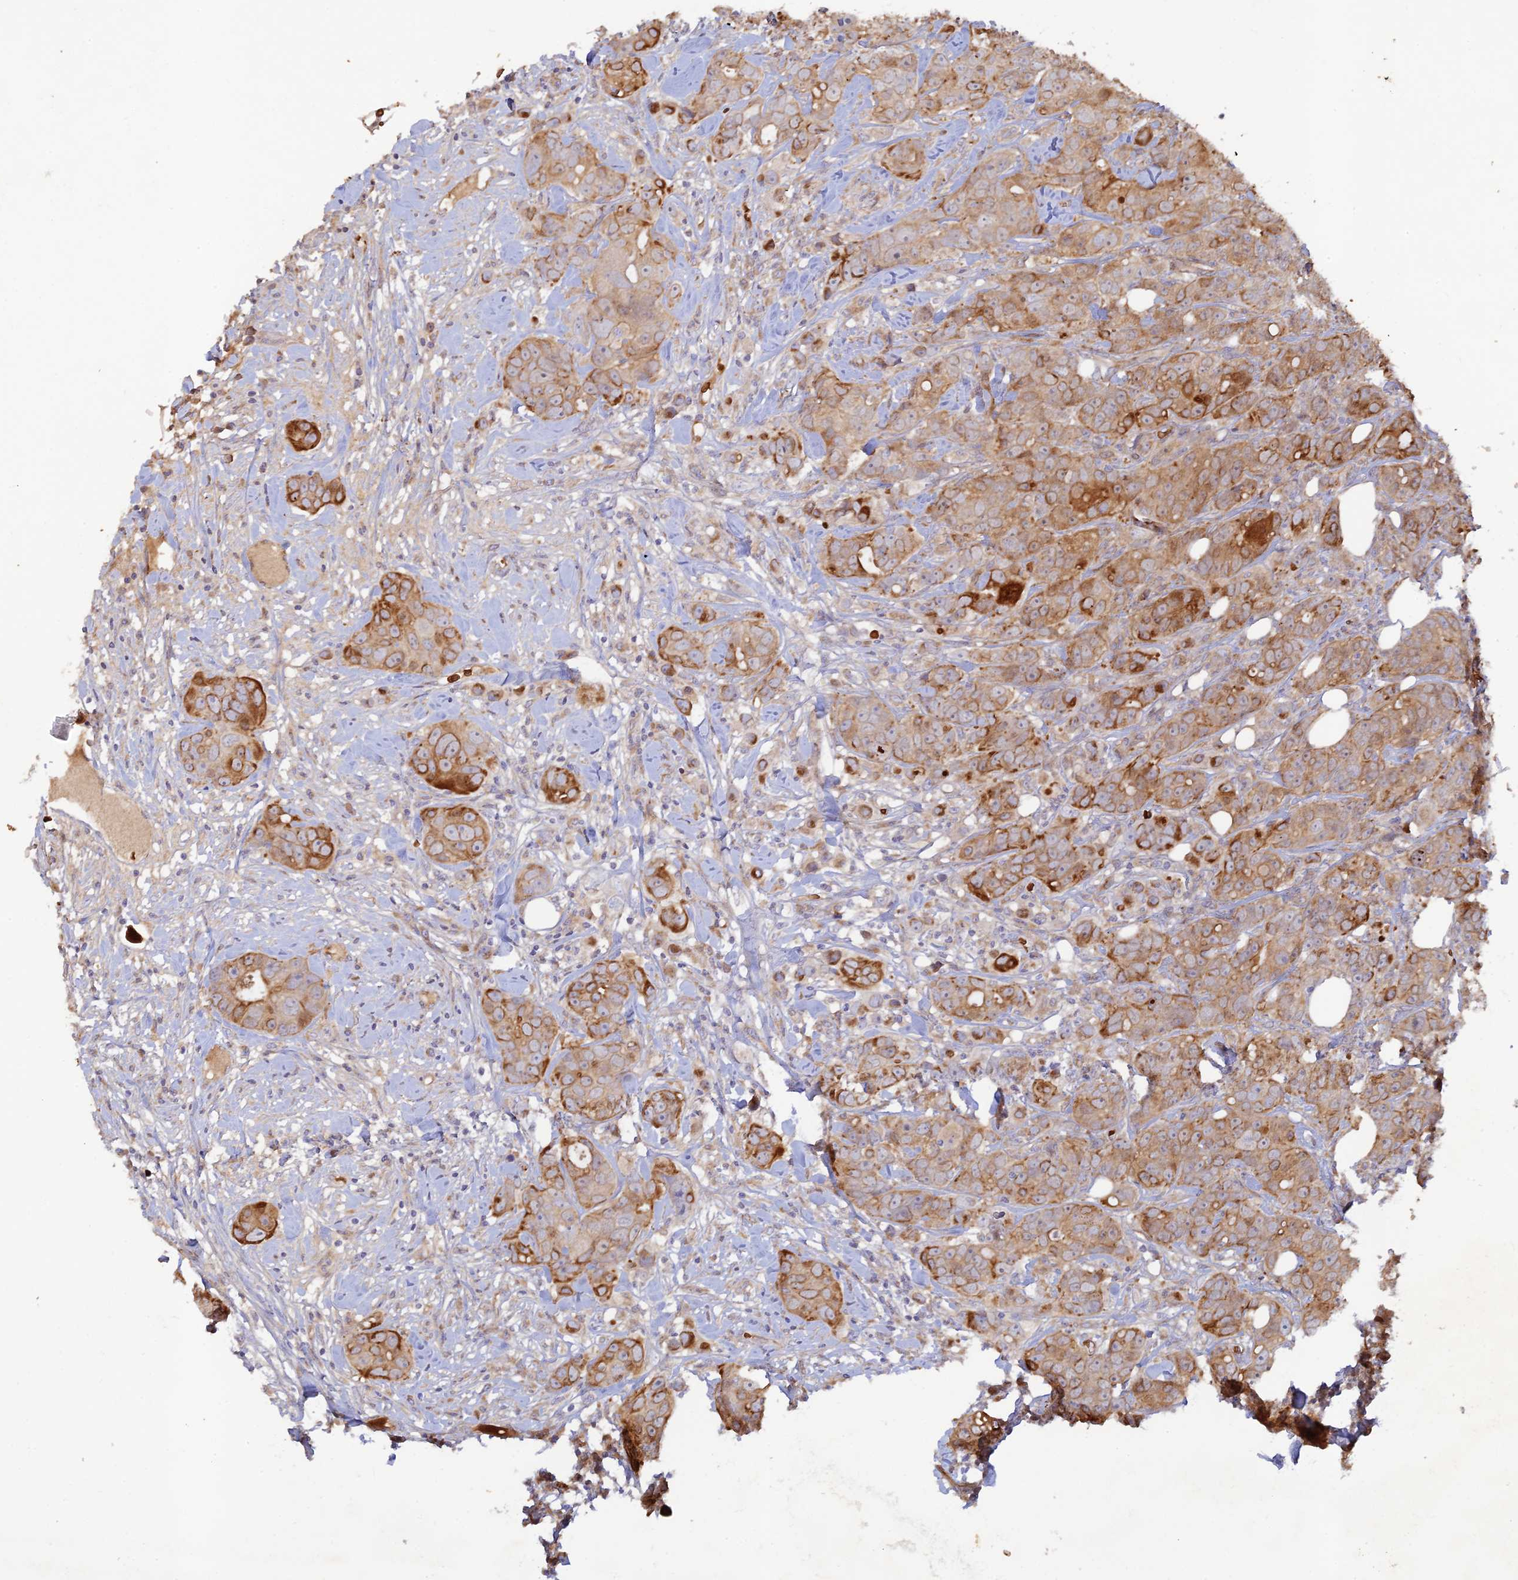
{"staining": {"intensity": "moderate", "quantity": ">75%", "location": "cytoplasmic/membranous"}, "tissue": "breast cancer", "cell_type": "Tumor cells", "image_type": "cancer", "snomed": [{"axis": "morphology", "description": "Duct carcinoma"}, {"axis": "topography", "description": "Breast"}], "caption": "Moderate cytoplasmic/membranous protein staining is appreciated in approximately >75% of tumor cells in breast intraductal carcinoma.", "gene": "GMCL1", "patient": {"sex": "female", "age": 43}}